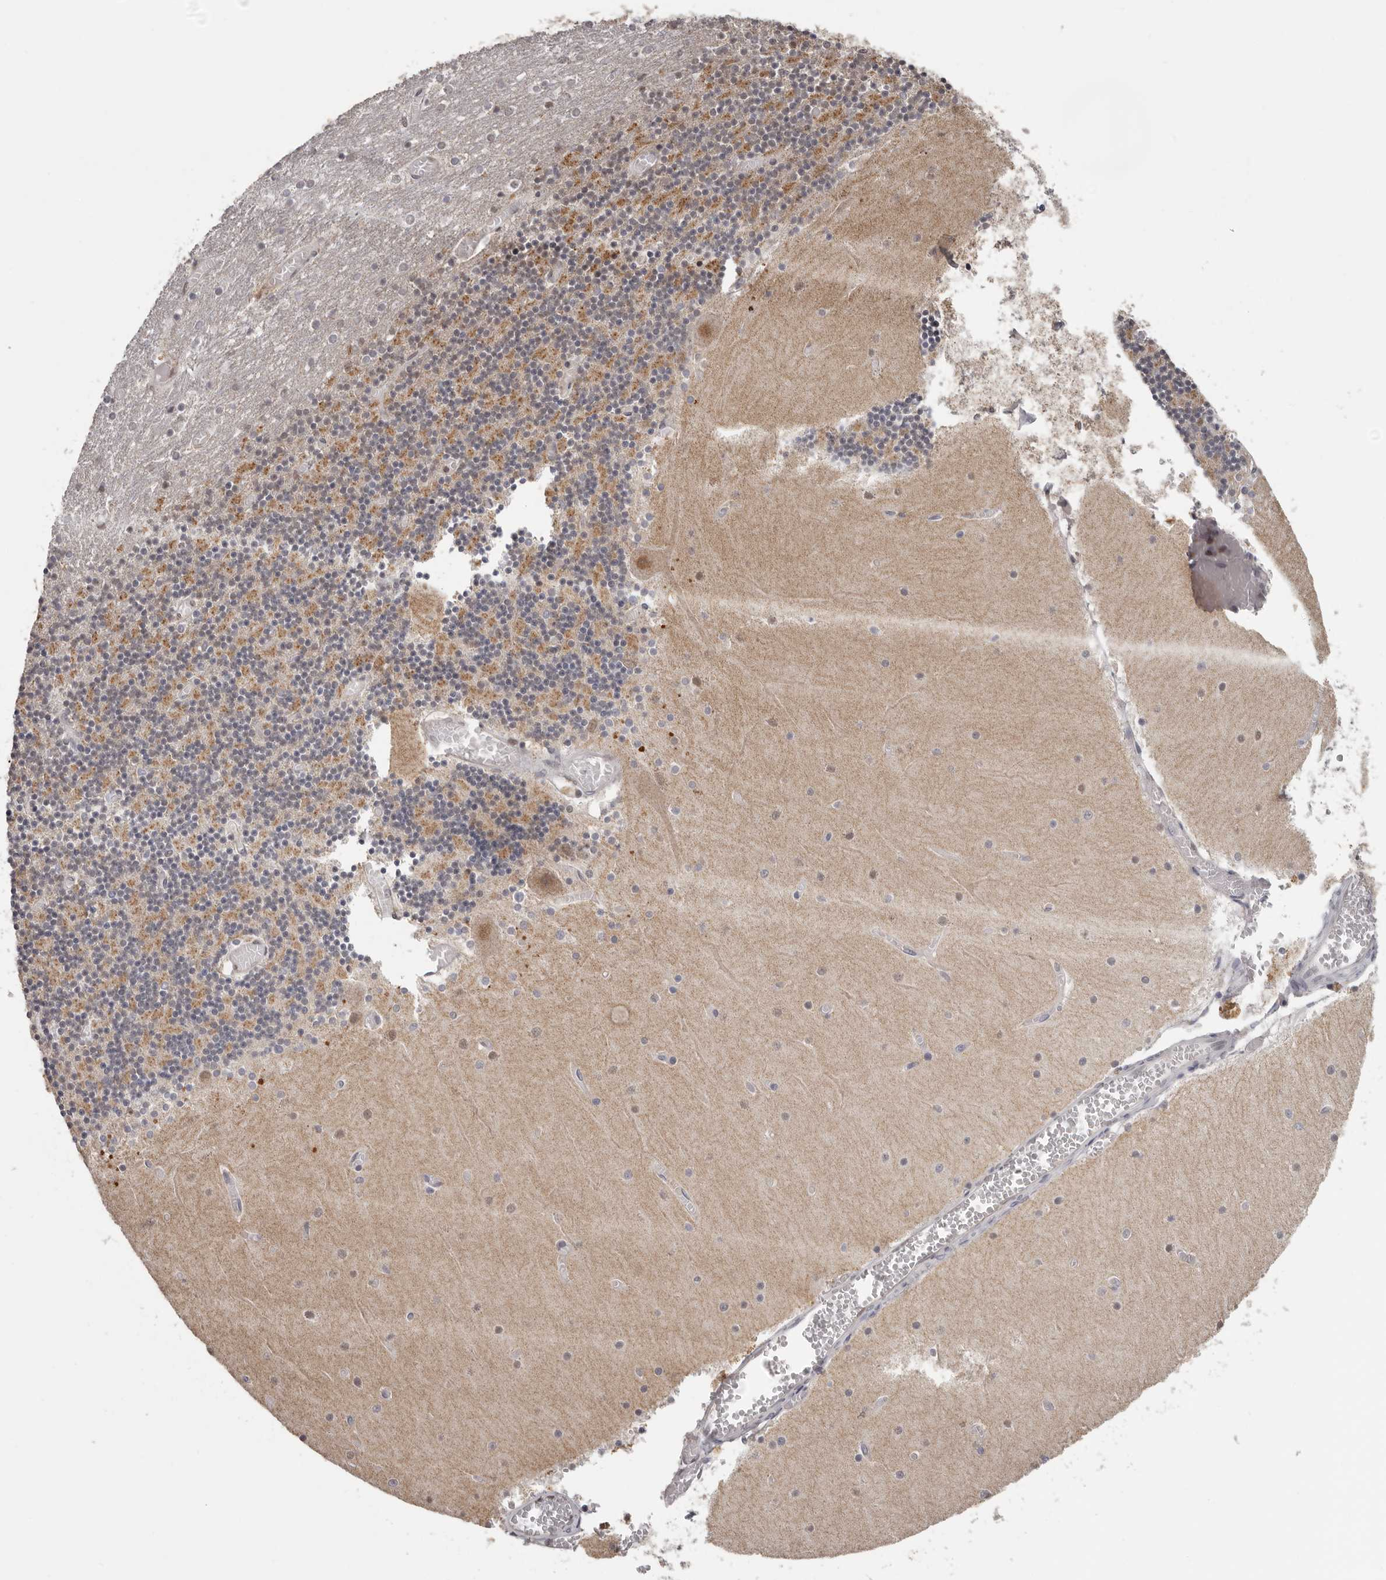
{"staining": {"intensity": "moderate", "quantity": ">75%", "location": "cytoplasmic/membranous,nuclear"}, "tissue": "cerebellum", "cell_type": "Cells in granular layer", "image_type": "normal", "snomed": [{"axis": "morphology", "description": "Normal tissue, NOS"}, {"axis": "topography", "description": "Cerebellum"}], "caption": "This is an image of IHC staining of benign cerebellum, which shows moderate positivity in the cytoplasmic/membranous,nuclear of cells in granular layer.", "gene": "MOGAT2", "patient": {"sex": "female", "age": 28}}